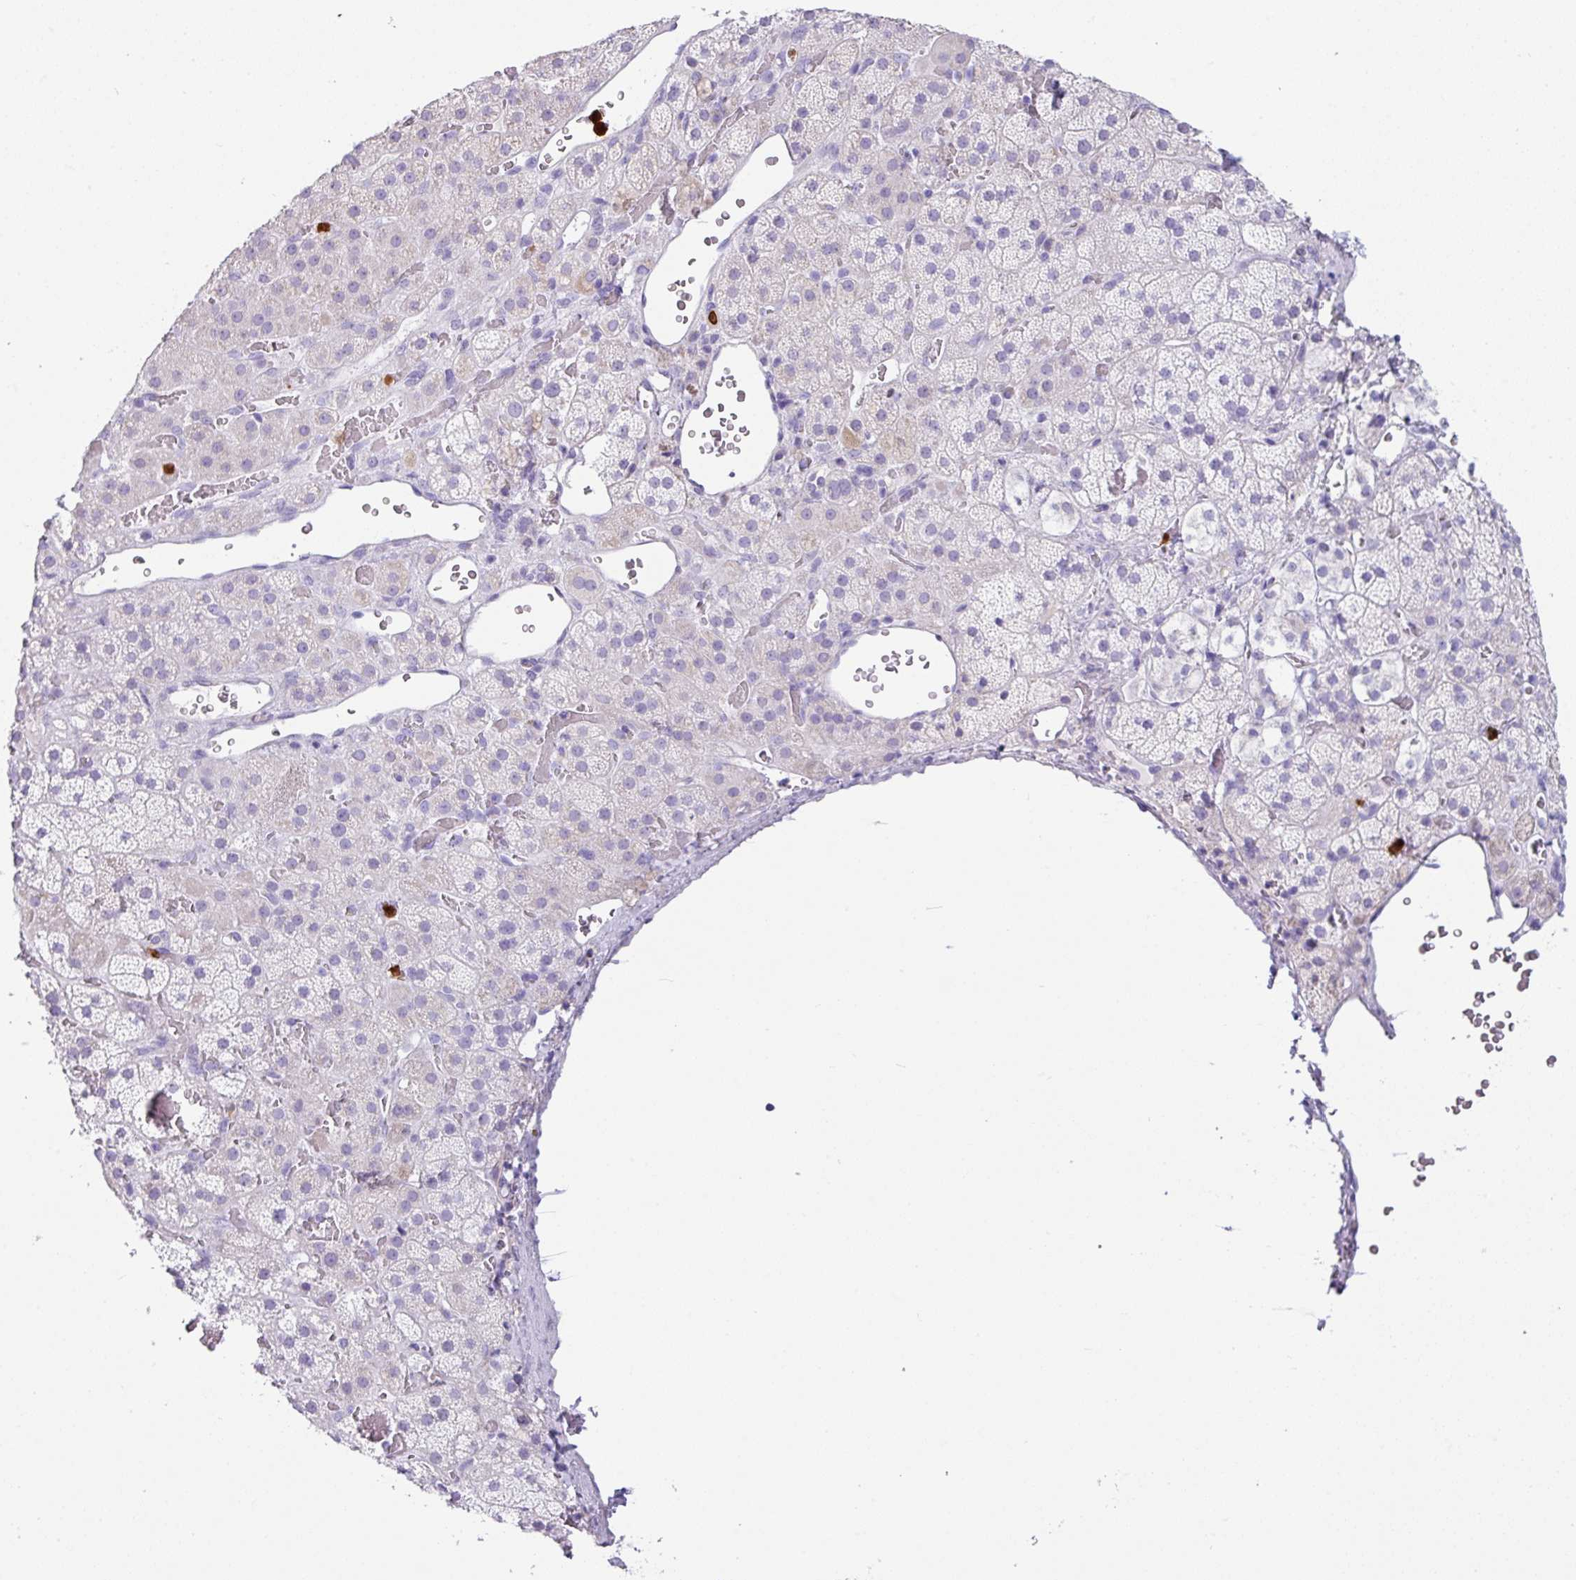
{"staining": {"intensity": "weak", "quantity": "<25%", "location": "cytoplasmic/membranous"}, "tissue": "adrenal gland", "cell_type": "Glandular cells", "image_type": "normal", "snomed": [{"axis": "morphology", "description": "Normal tissue, NOS"}, {"axis": "topography", "description": "Adrenal gland"}], "caption": "Immunohistochemical staining of benign adrenal gland exhibits no significant expression in glandular cells.", "gene": "SH2D3C", "patient": {"sex": "male", "age": 57}}